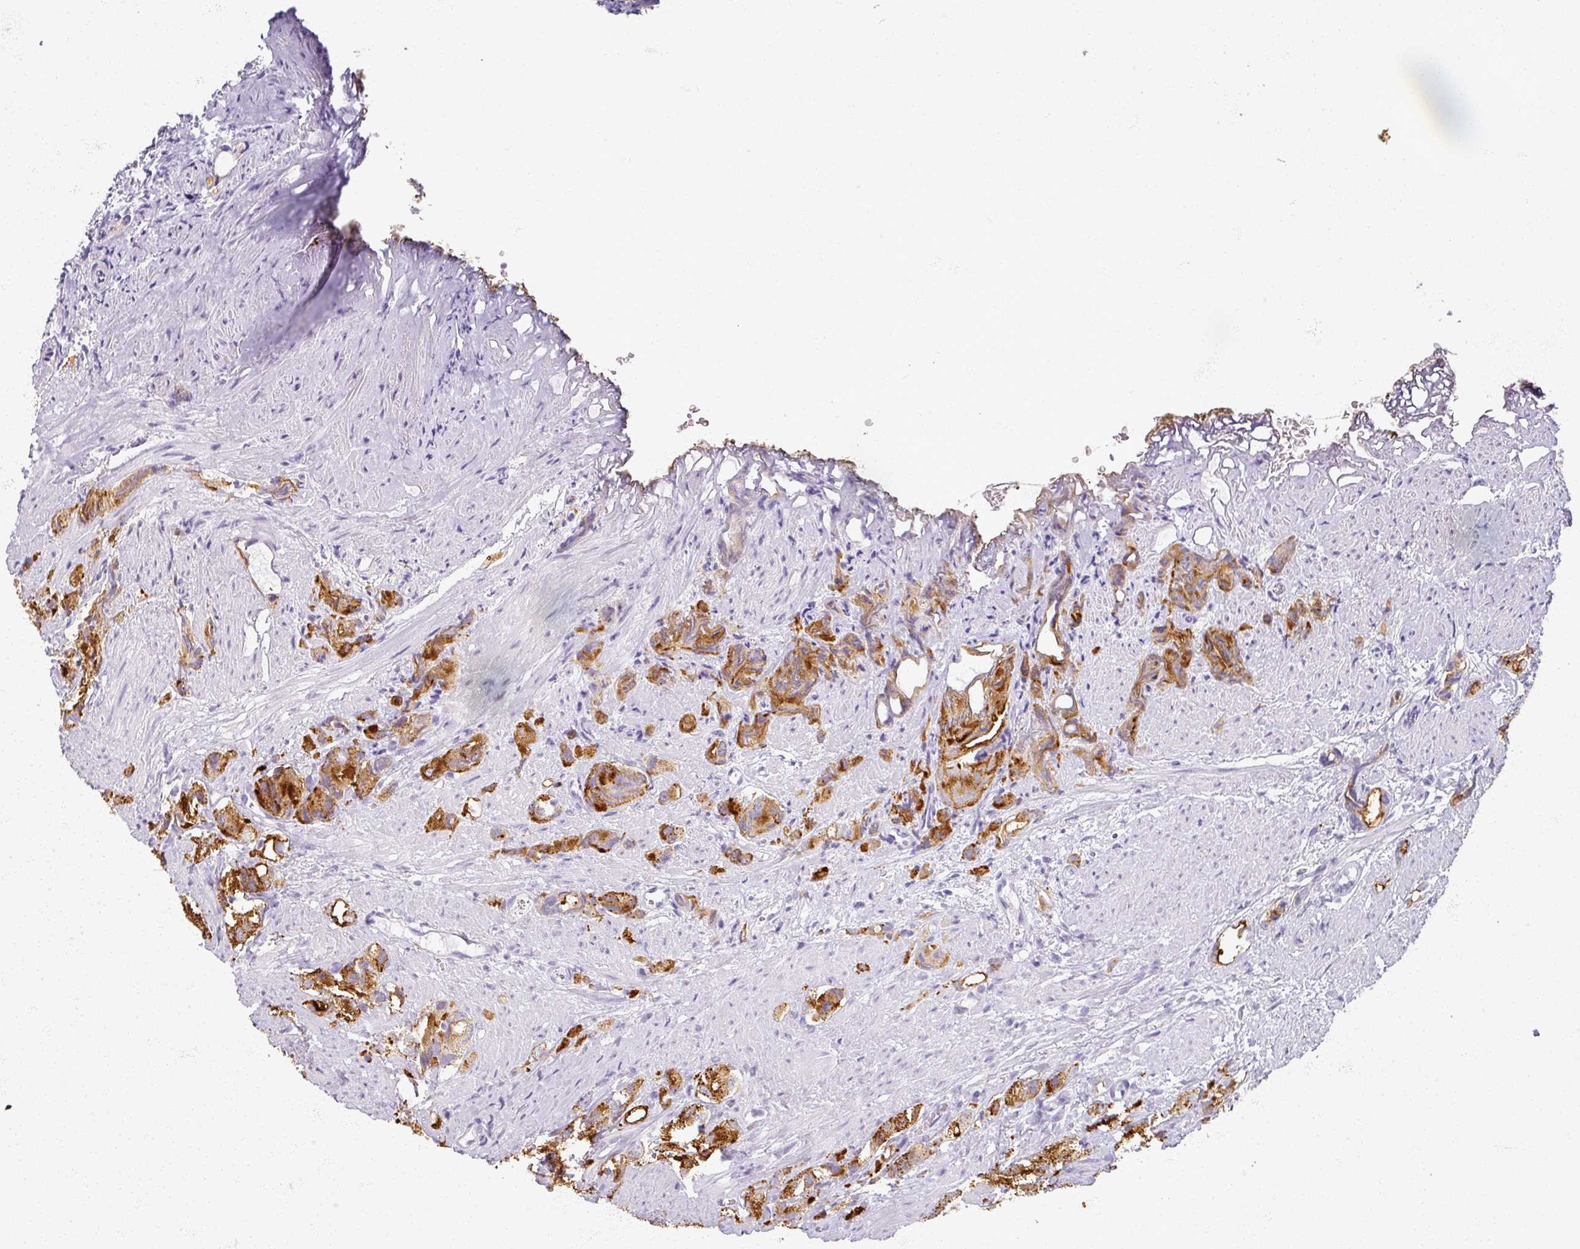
{"staining": {"intensity": "strong", "quantity": "25%-75%", "location": "cytoplasmic/membranous"}, "tissue": "prostate cancer", "cell_type": "Tumor cells", "image_type": "cancer", "snomed": [{"axis": "morphology", "description": "Adenocarcinoma, High grade"}, {"axis": "topography", "description": "Prostate"}], "caption": "Adenocarcinoma (high-grade) (prostate) was stained to show a protein in brown. There is high levels of strong cytoplasmic/membranous positivity in approximately 25%-75% of tumor cells.", "gene": "RFPL2", "patient": {"sex": "male", "age": 82}}